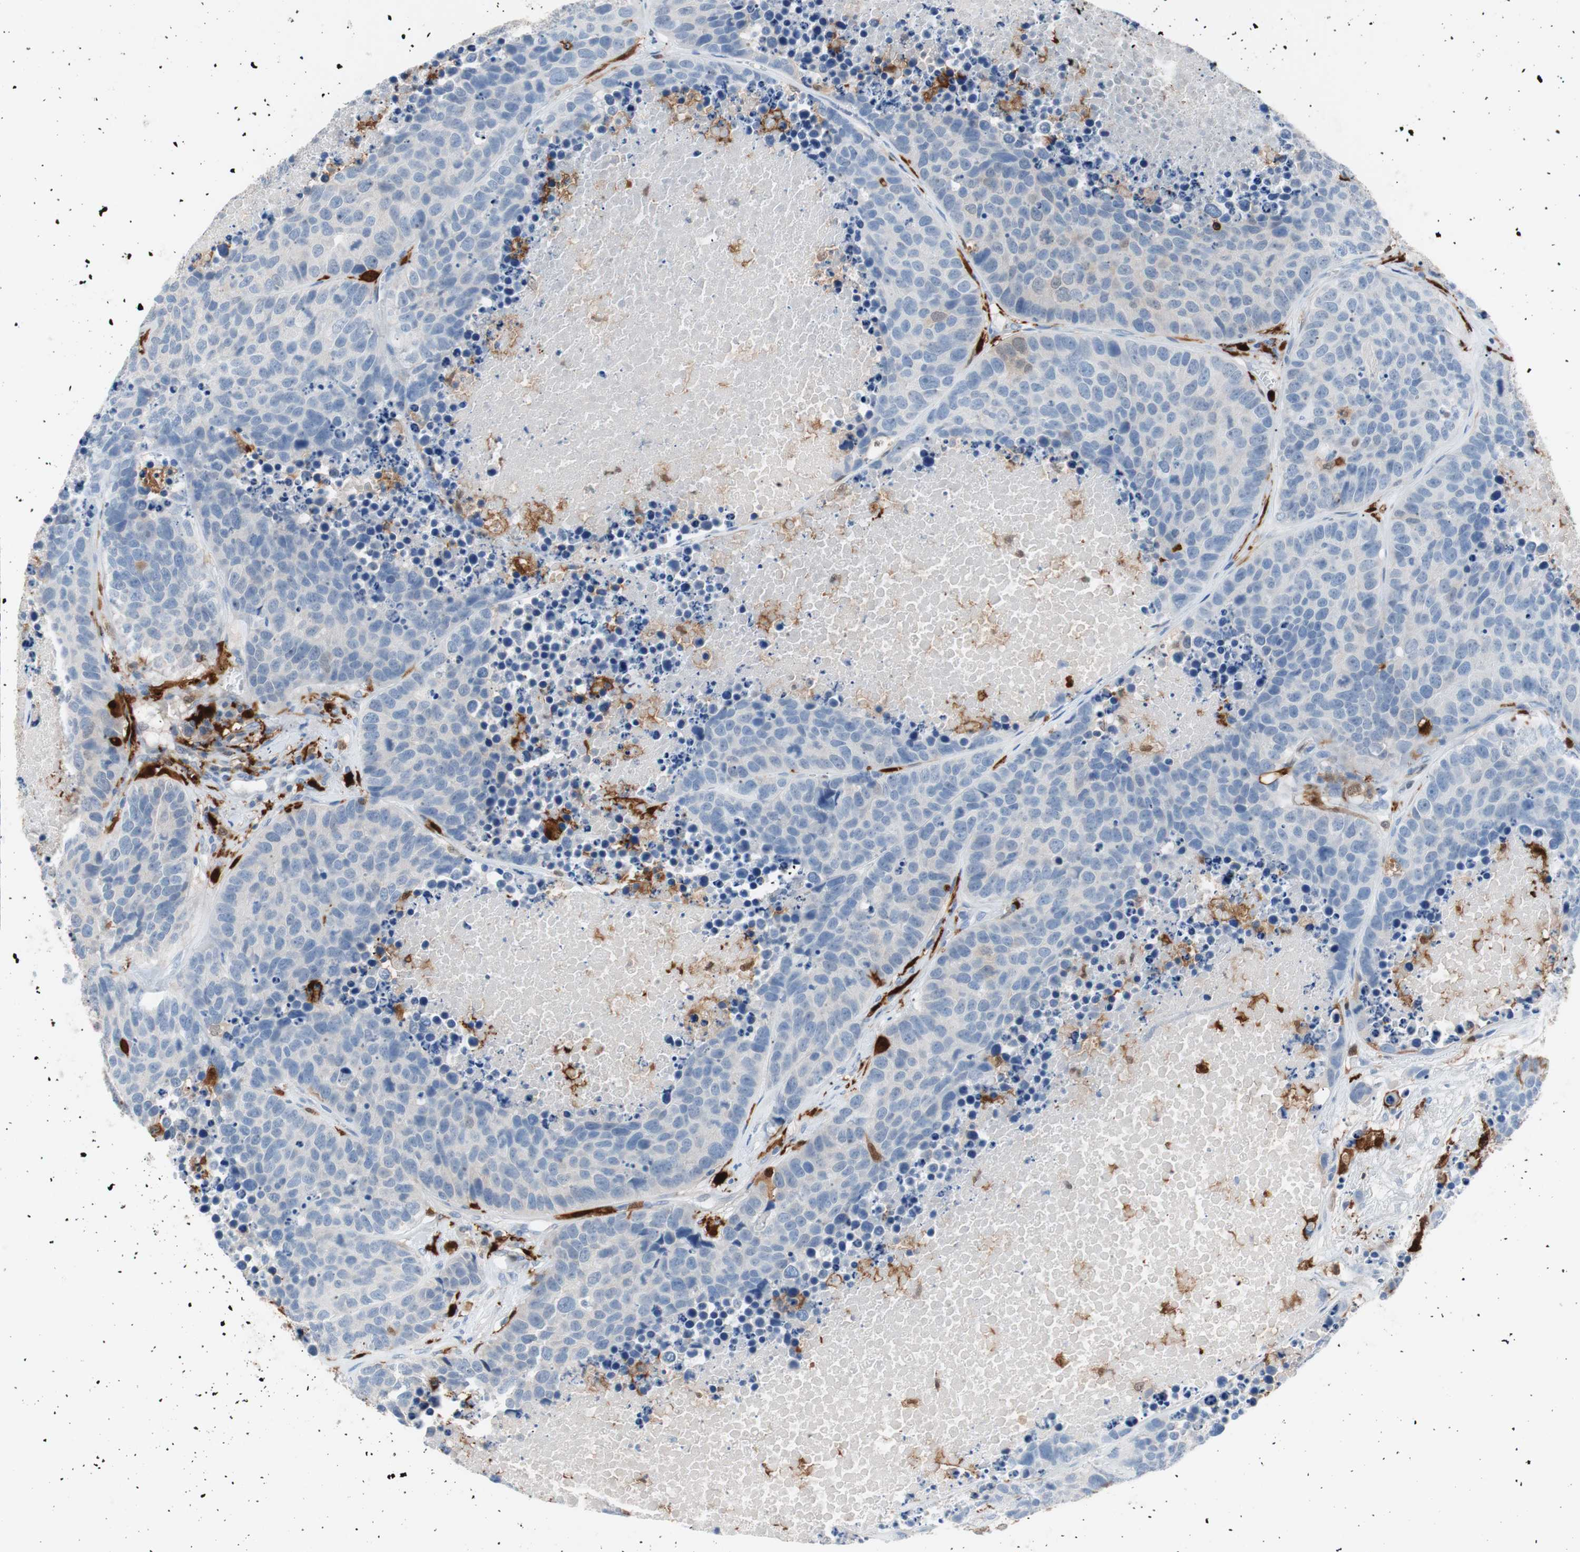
{"staining": {"intensity": "negative", "quantity": "none", "location": "none"}, "tissue": "carcinoid", "cell_type": "Tumor cells", "image_type": "cancer", "snomed": [{"axis": "morphology", "description": "Carcinoid, malignant, NOS"}, {"axis": "topography", "description": "Lung"}], "caption": "The micrograph displays no staining of tumor cells in carcinoid (malignant).", "gene": "IL18", "patient": {"sex": "male", "age": 60}}